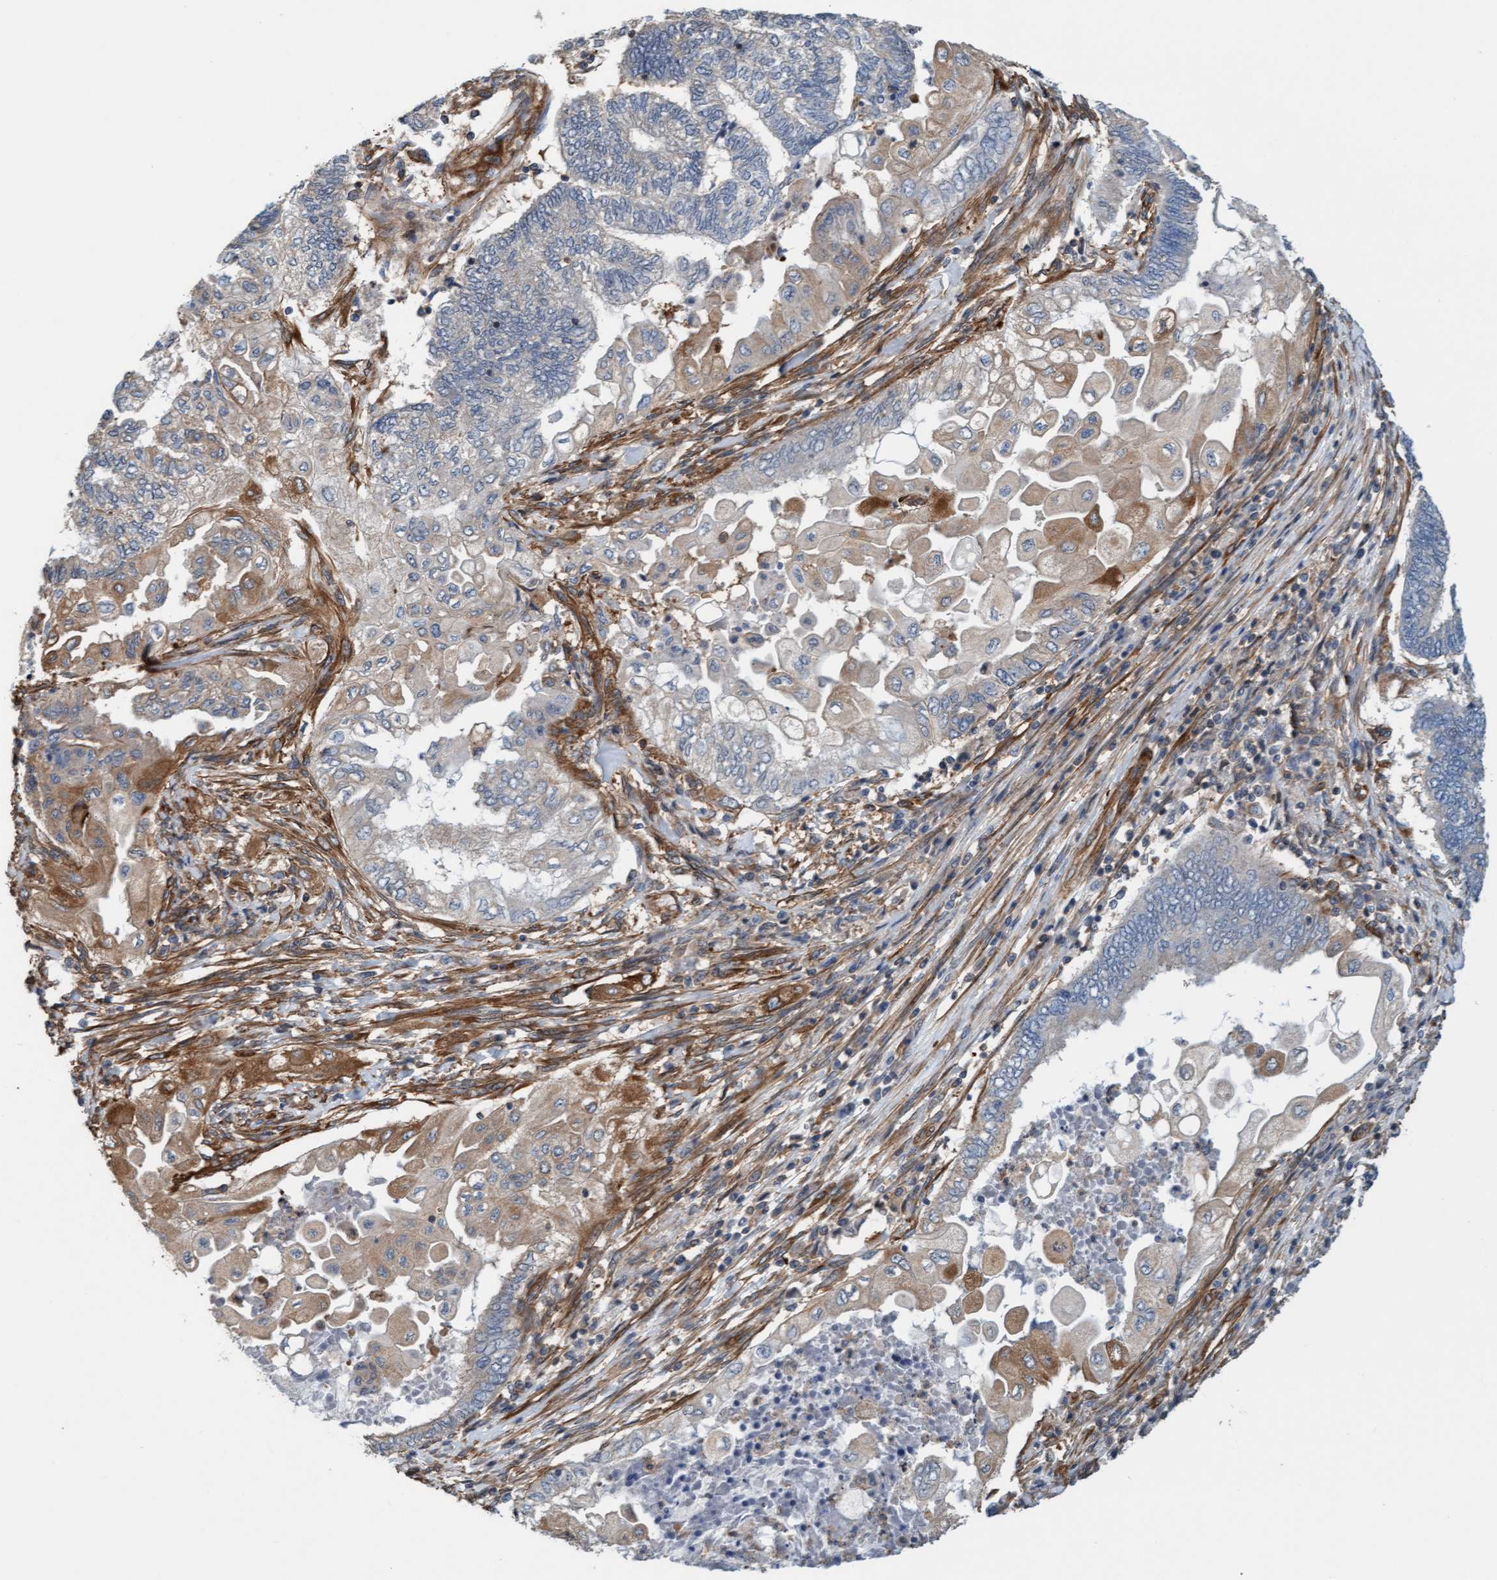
{"staining": {"intensity": "moderate", "quantity": "<25%", "location": "cytoplasmic/membranous"}, "tissue": "endometrial cancer", "cell_type": "Tumor cells", "image_type": "cancer", "snomed": [{"axis": "morphology", "description": "Adenocarcinoma, NOS"}, {"axis": "topography", "description": "Uterus"}, {"axis": "topography", "description": "Endometrium"}], "caption": "Human endometrial cancer stained with a protein marker demonstrates moderate staining in tumor cells.", "gene": "FMNL3", "patient": {"sex": "female", "age": 70}}